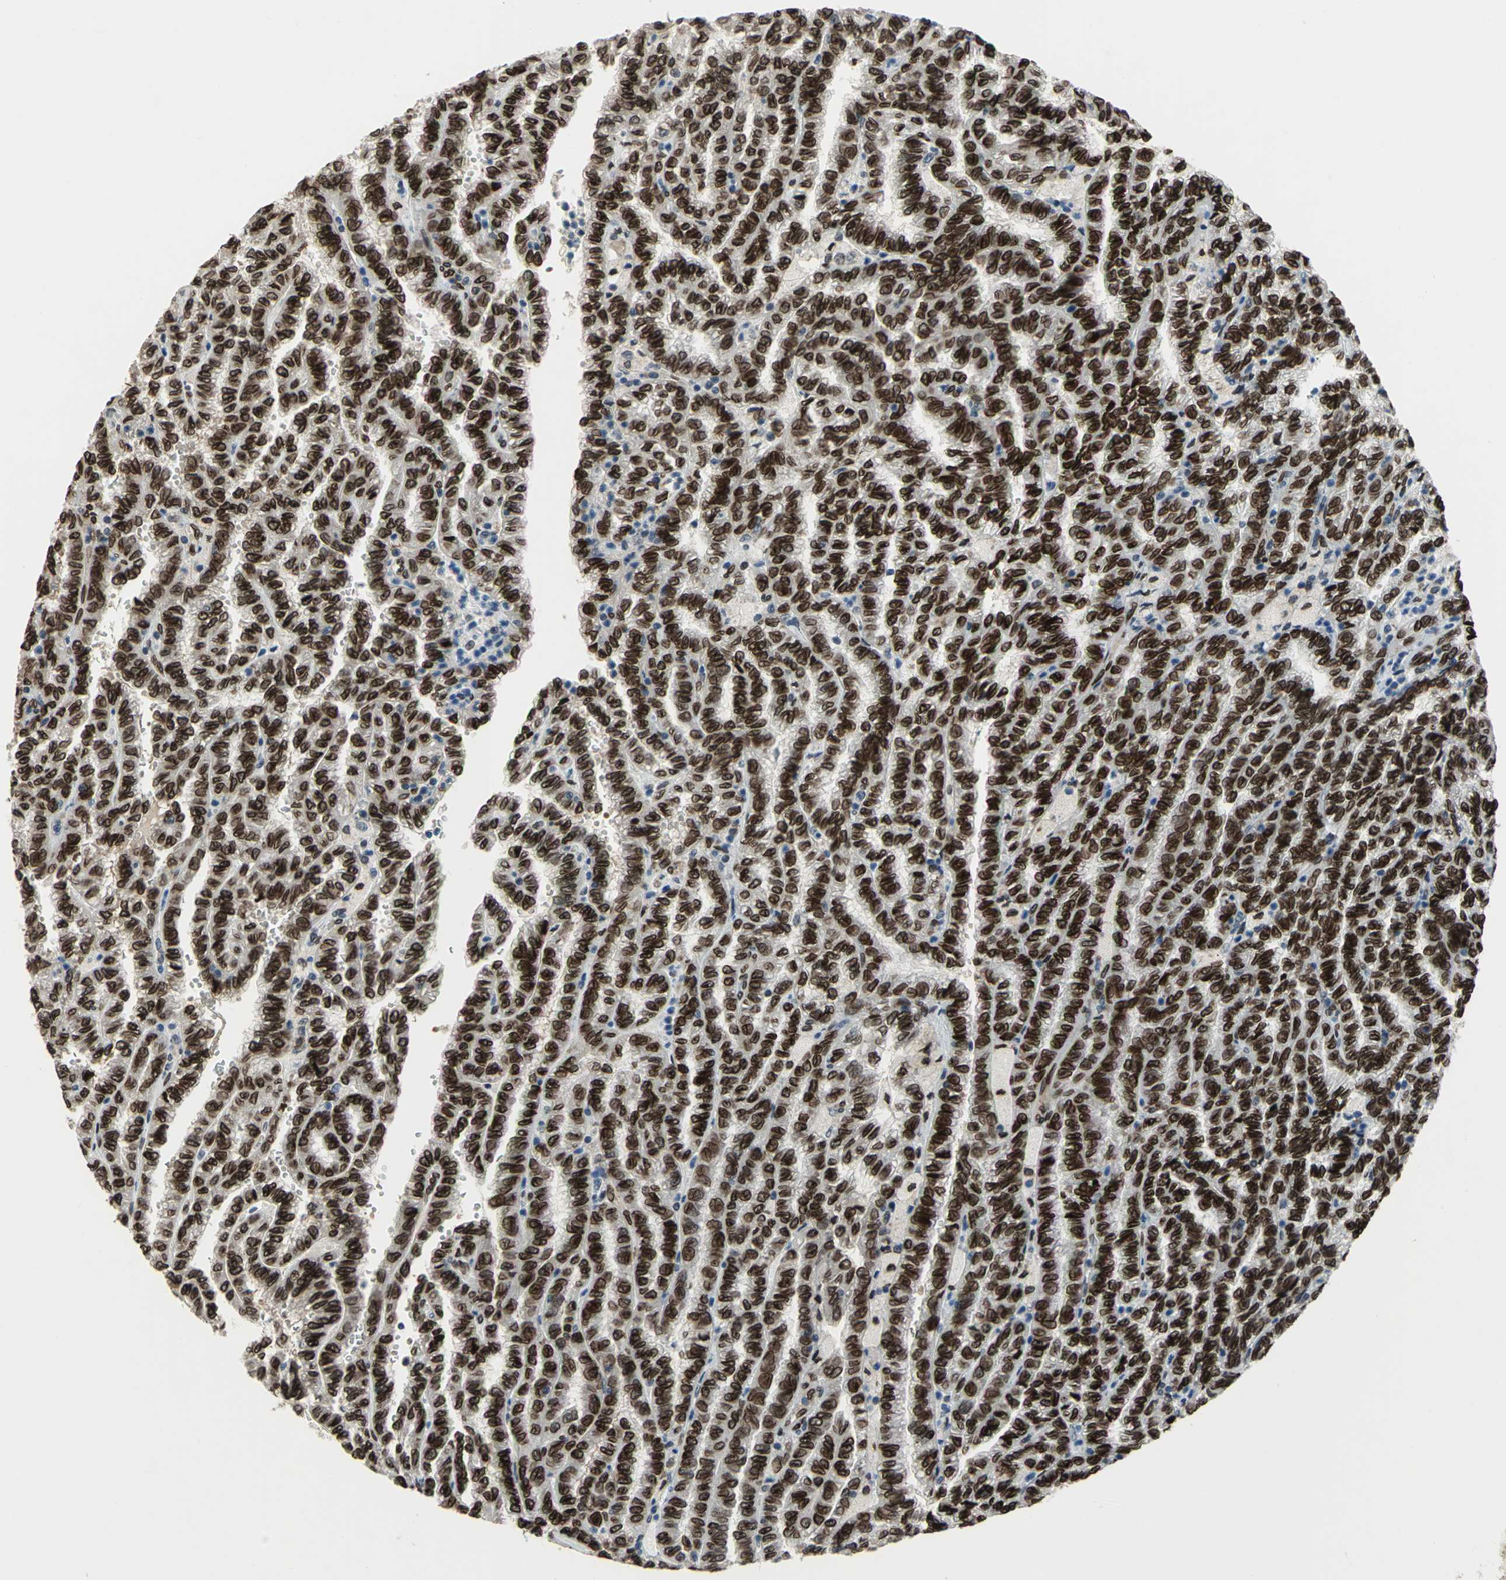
{"staining": {"intensity": "strong", "quantity": ">75%", "location": "cytoplasmic/membranous,nuclear"}, "tissue": "renal cancer", "cell_type": "Tumor cells", "image_type": "cancer", "snomed": [{"axis": "morphology", "description": "Inflammation, NOS"}, {"axis": "morphology", "description": "Adenocarcinoma, NOS"}, {"axis": "topography", "description": "Kidney"}], "caption": "Immunohistochemical staining of renal adenocarcinoma displays strong cytoplasmic/membranous and nuclear protein expression in approximately >75% of tumor cells. (Brightfield microscopy of DAB IHC at high magnification).", "gene": "ISY1", "patient": {"sex": "male", "age": 68}}